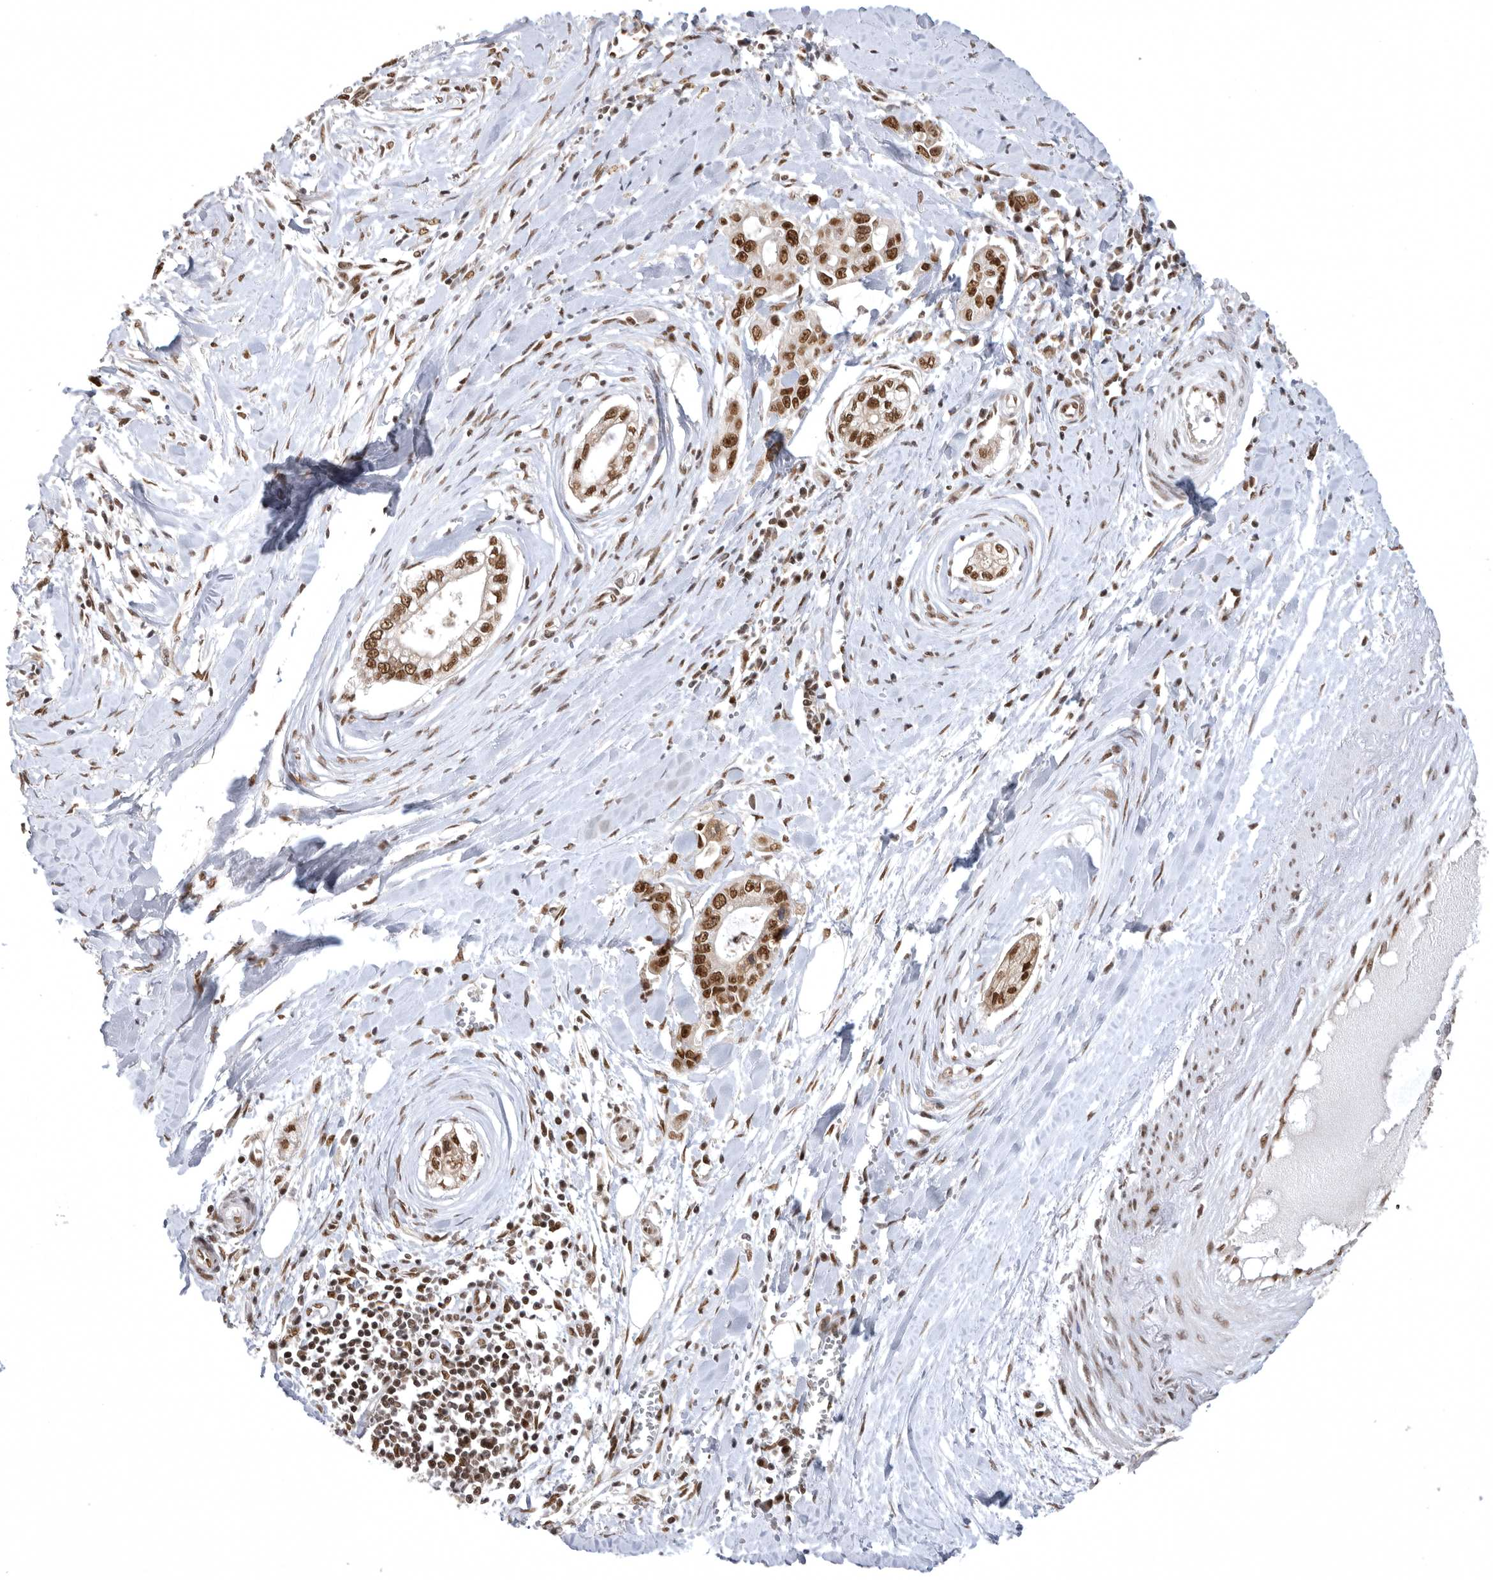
{"staining": {"intensity": "strong", "quantity": ">75%", "location": "nuclear"}, "tissue": "pancreatic cancer", "cell_type": "Tumor cells", "image_type": "cancer", "snomed": [{"axis": "morphology", "description": "Adenocarcinoma, NOS"}, {"axis": "topography", "description": "Pancreas"}], "caption": "IHC staining of pancreatic adenocarcinoma, which displays high levels of strong nuclear positivity in about >75% of tumor cells indicating strong nuclear protein expression. The staining was performed using DAB (brown) for protein detection and nuclei were counterstained in hematoxylin (blue).", "gene": "ZNF830", "patient": {"sex": "male", "age": 68}}